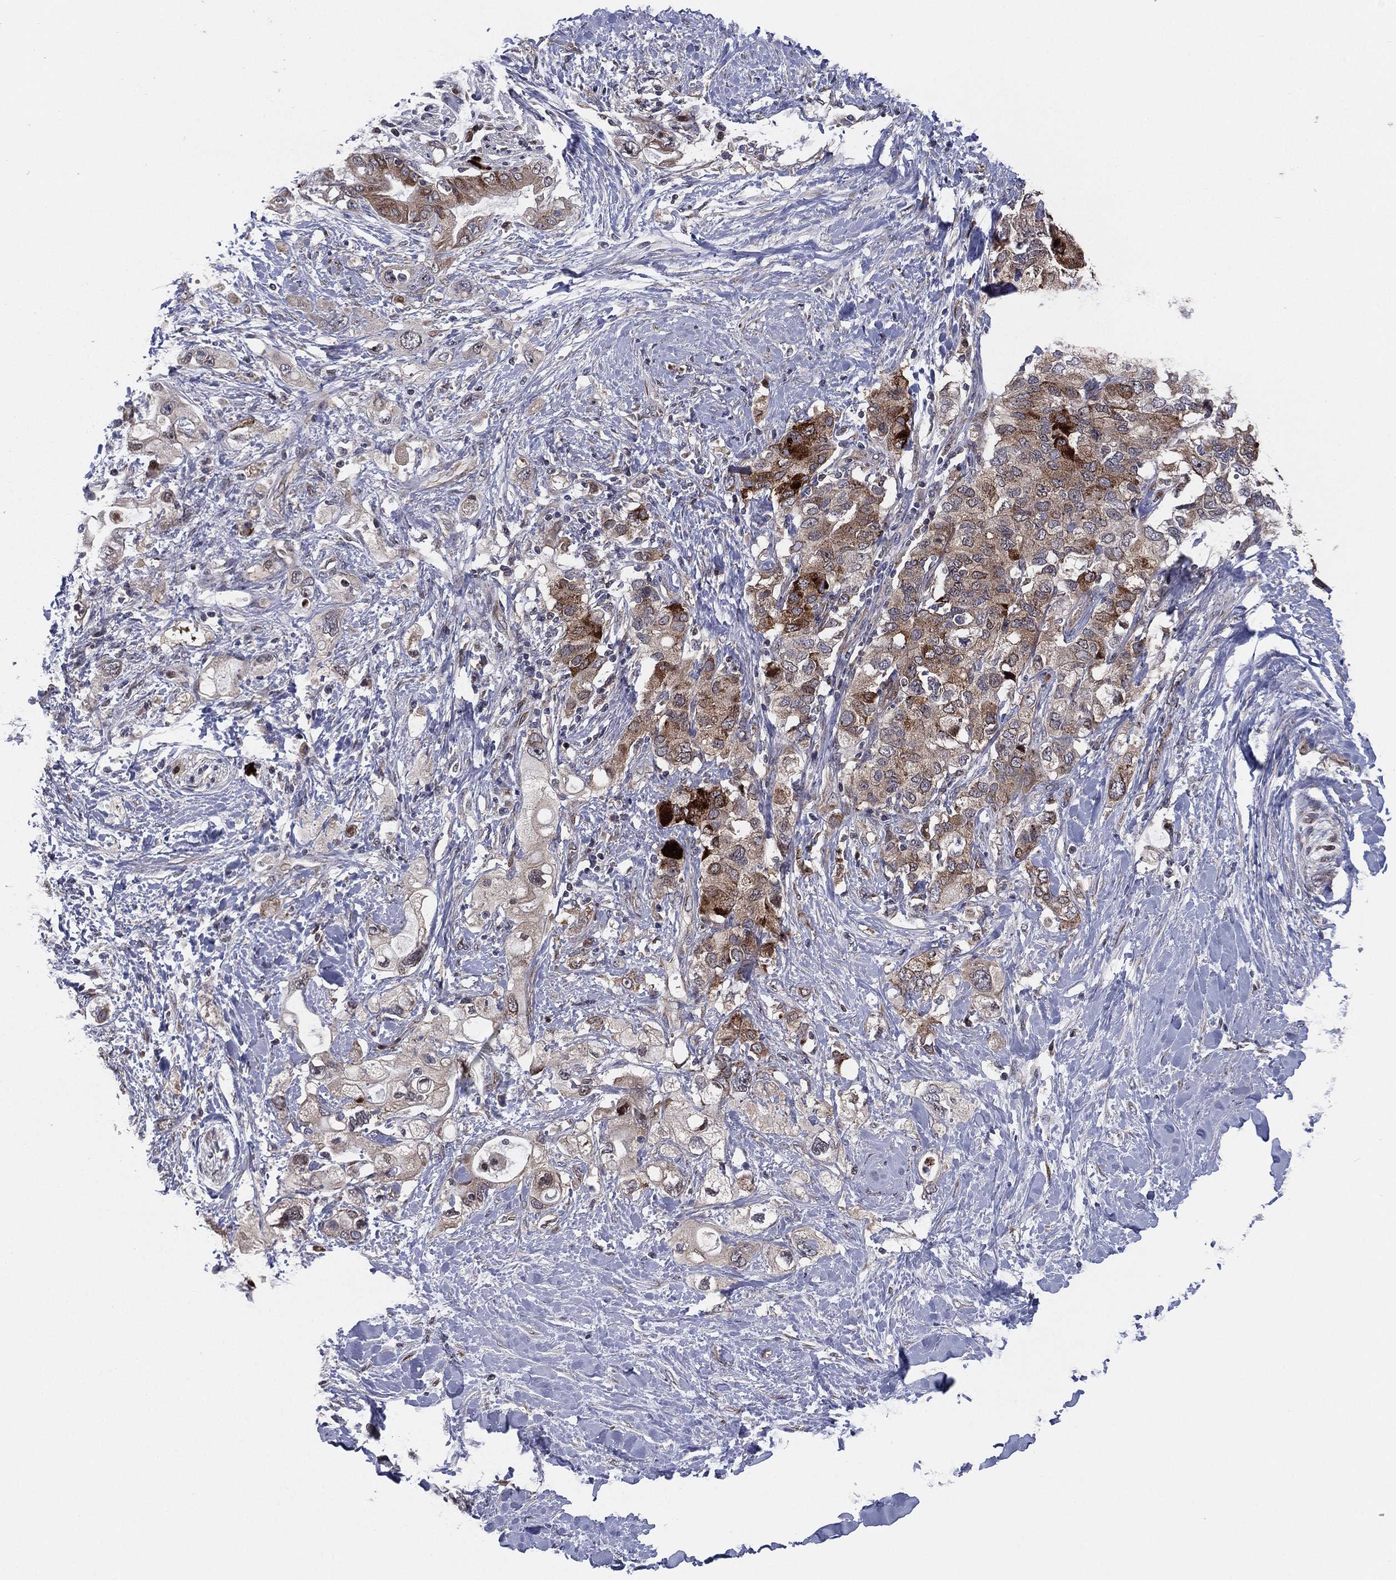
{"staining": {"intensity": "moderate", "quantity": "25%-75%", "location": "cytoplasmic/membranous"}, "tissue": "pancreatic cancer", "cell_type": "Tumor cells", "image_type": "cancer", "snomed": [{"axis": "morphology", "description": "Adenocarcinoma, NOS"}, {"axis": "topography", "description": "Pancreas"}], "caption": "Approximately 25%-75% of tumor cells in human pancreatic adenocarcinoma exhibit moderate cytoplasmic/membranous protein staining as visualized by brown immunohistochemical staining.", "gene": "UTP14A", "patient": {"sex": "female", "age": 56}}